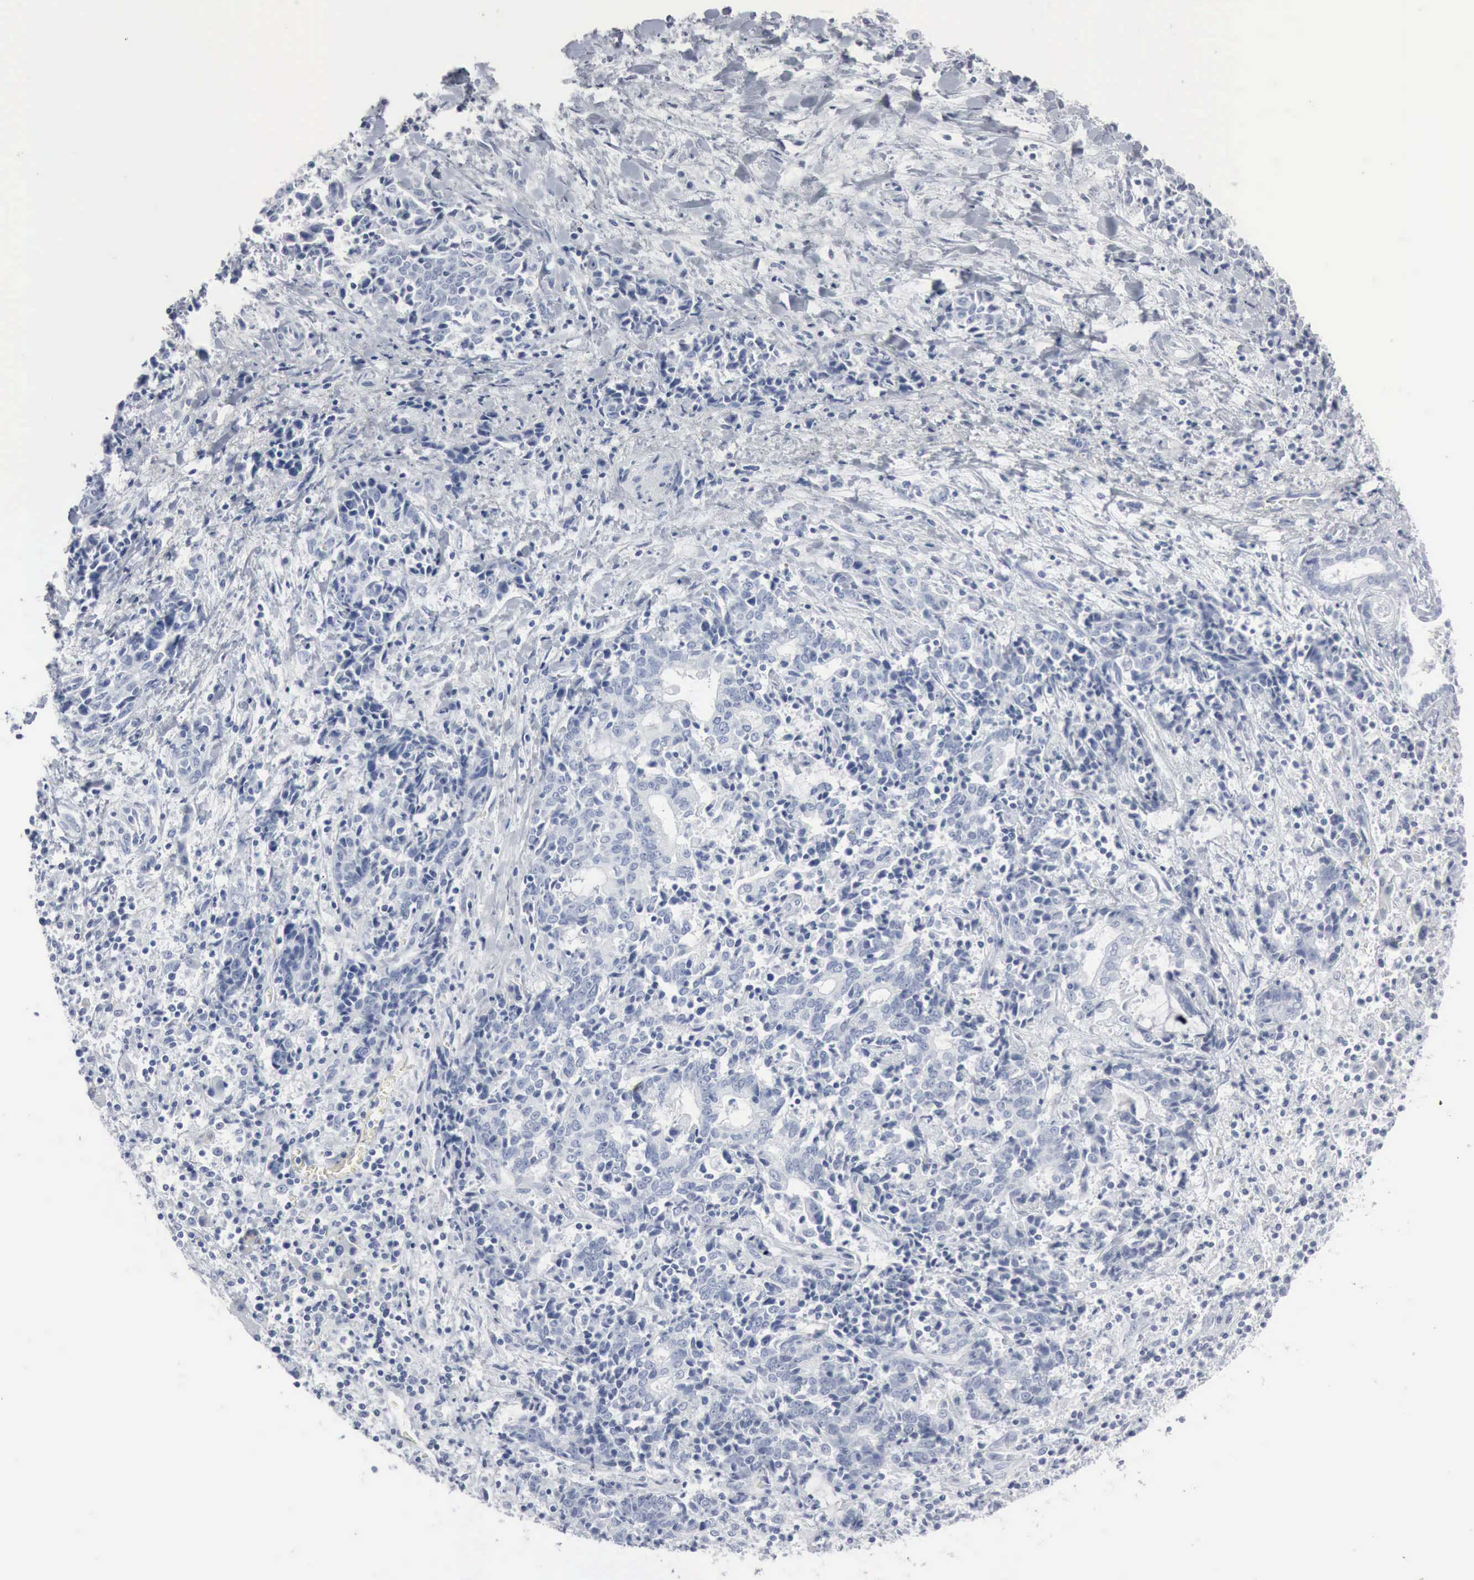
{"staining": {"intensity": "negative", "quantity": "none", "location": "none"}, "tissue": "liver cancer", "cell_type": "Tumor cells", "image_type": "cancer", "snomed": [{"axis": "morphology", "description": "Cholangiocarcinoma"}, {"axis": "topography", "description": "Liver"}], "caption": "This is an IHC micrograph of human liver cancer. There is no expression in tumor cells.", "gene": "DMD", "patient": {"sex": "male", "age": 57}}